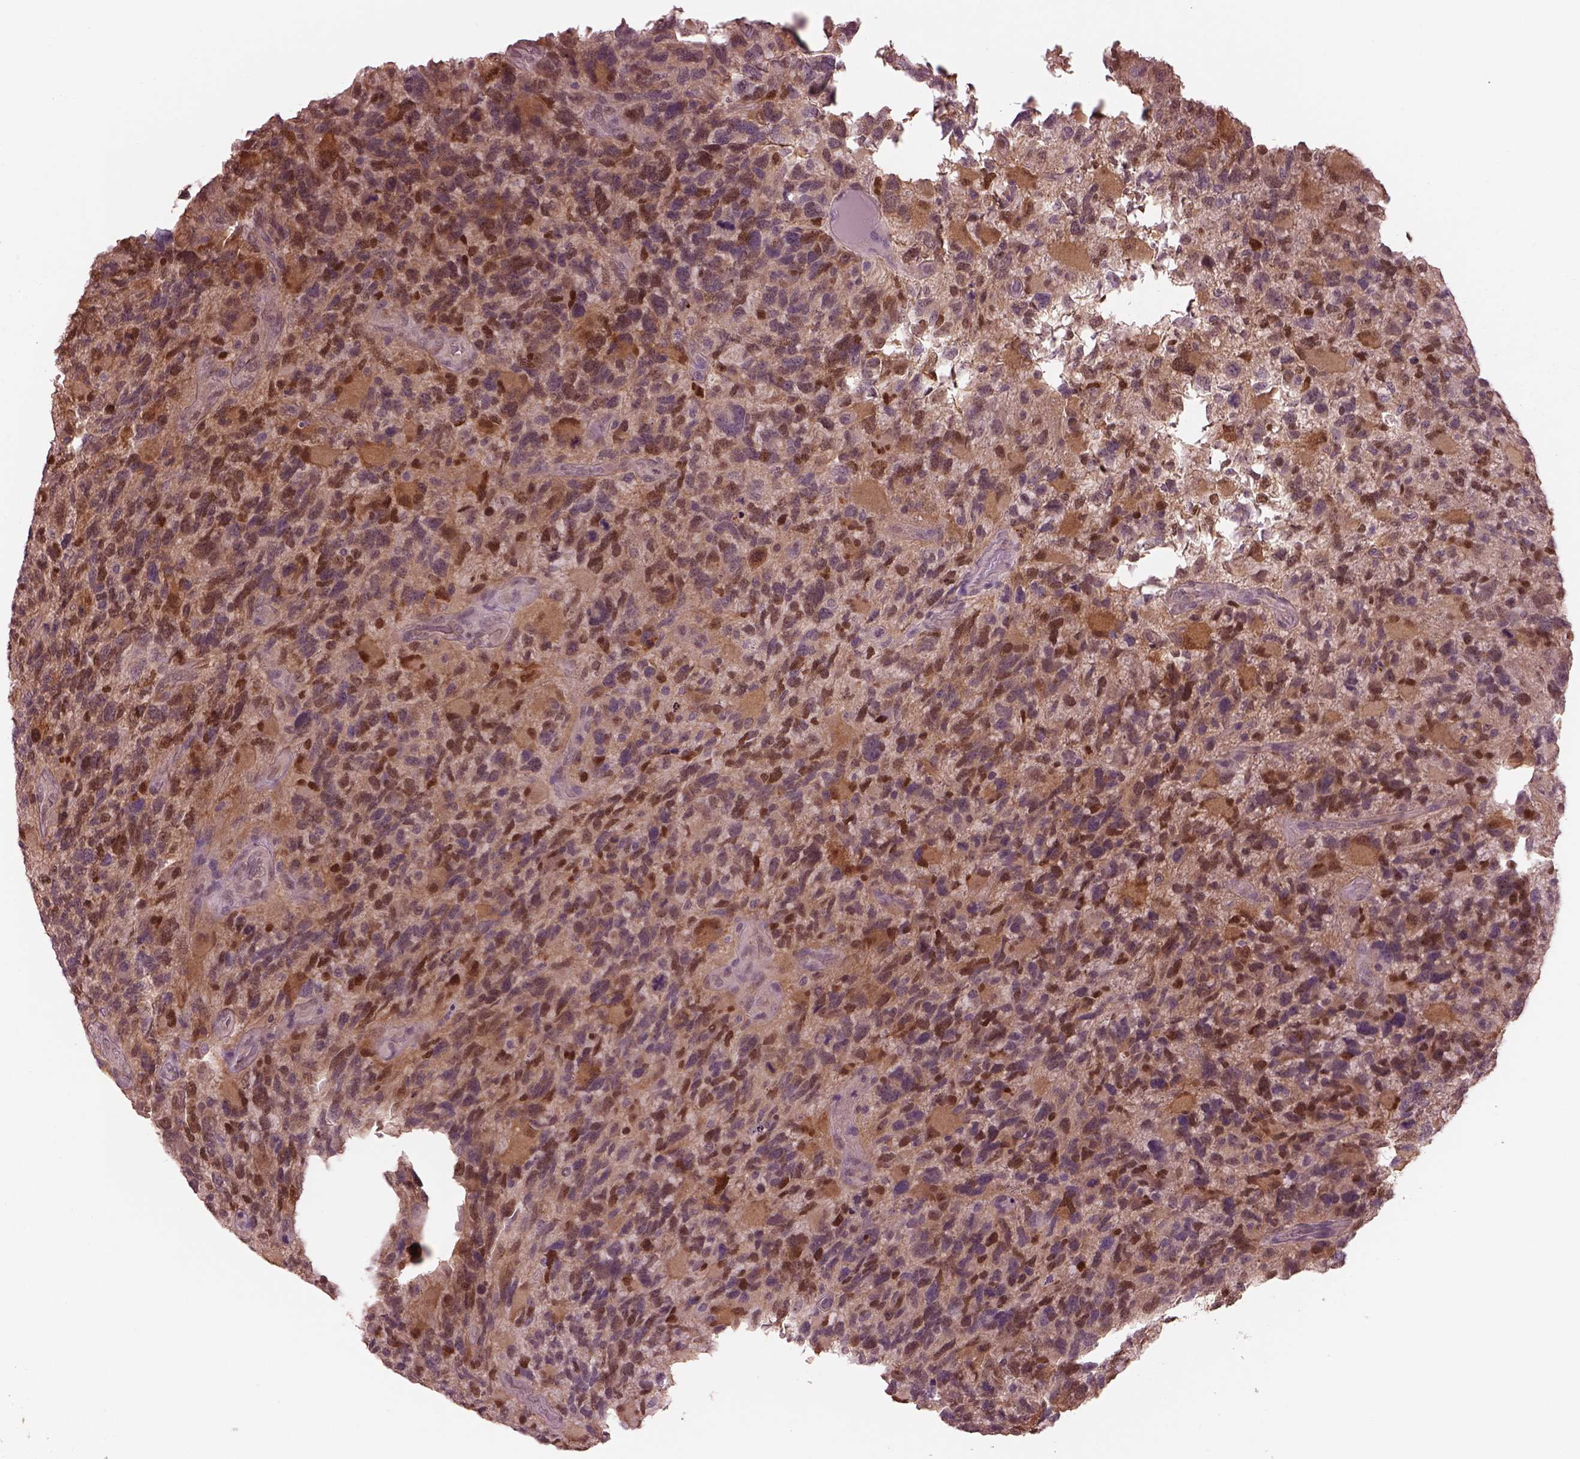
{"staining": {"intensity": "moderate", "quantity": "25%-75%", "location": "cytoplasmic/membranous,nuclear"}, "tissue": "glioma", "cell_type": "Tumor cells", "image_type": "cancer", "snomed": [{"axis": "morphology", "description": "Glioma, malignant, High grade"}, {"axis": "topography", "description": "Brain"}], "caption": "Immunohistochemical staining of human glioma exhibits moderate cytoplasmic/membranous and nuclear protein positivity in about 25%-75% of tumor cells. (DAB (3,3'-diaminobenzidine) IHC with brightfield microscopy, high magnification).", "gene": "SRI", "patient": {"sex": "female", "age": 71}}